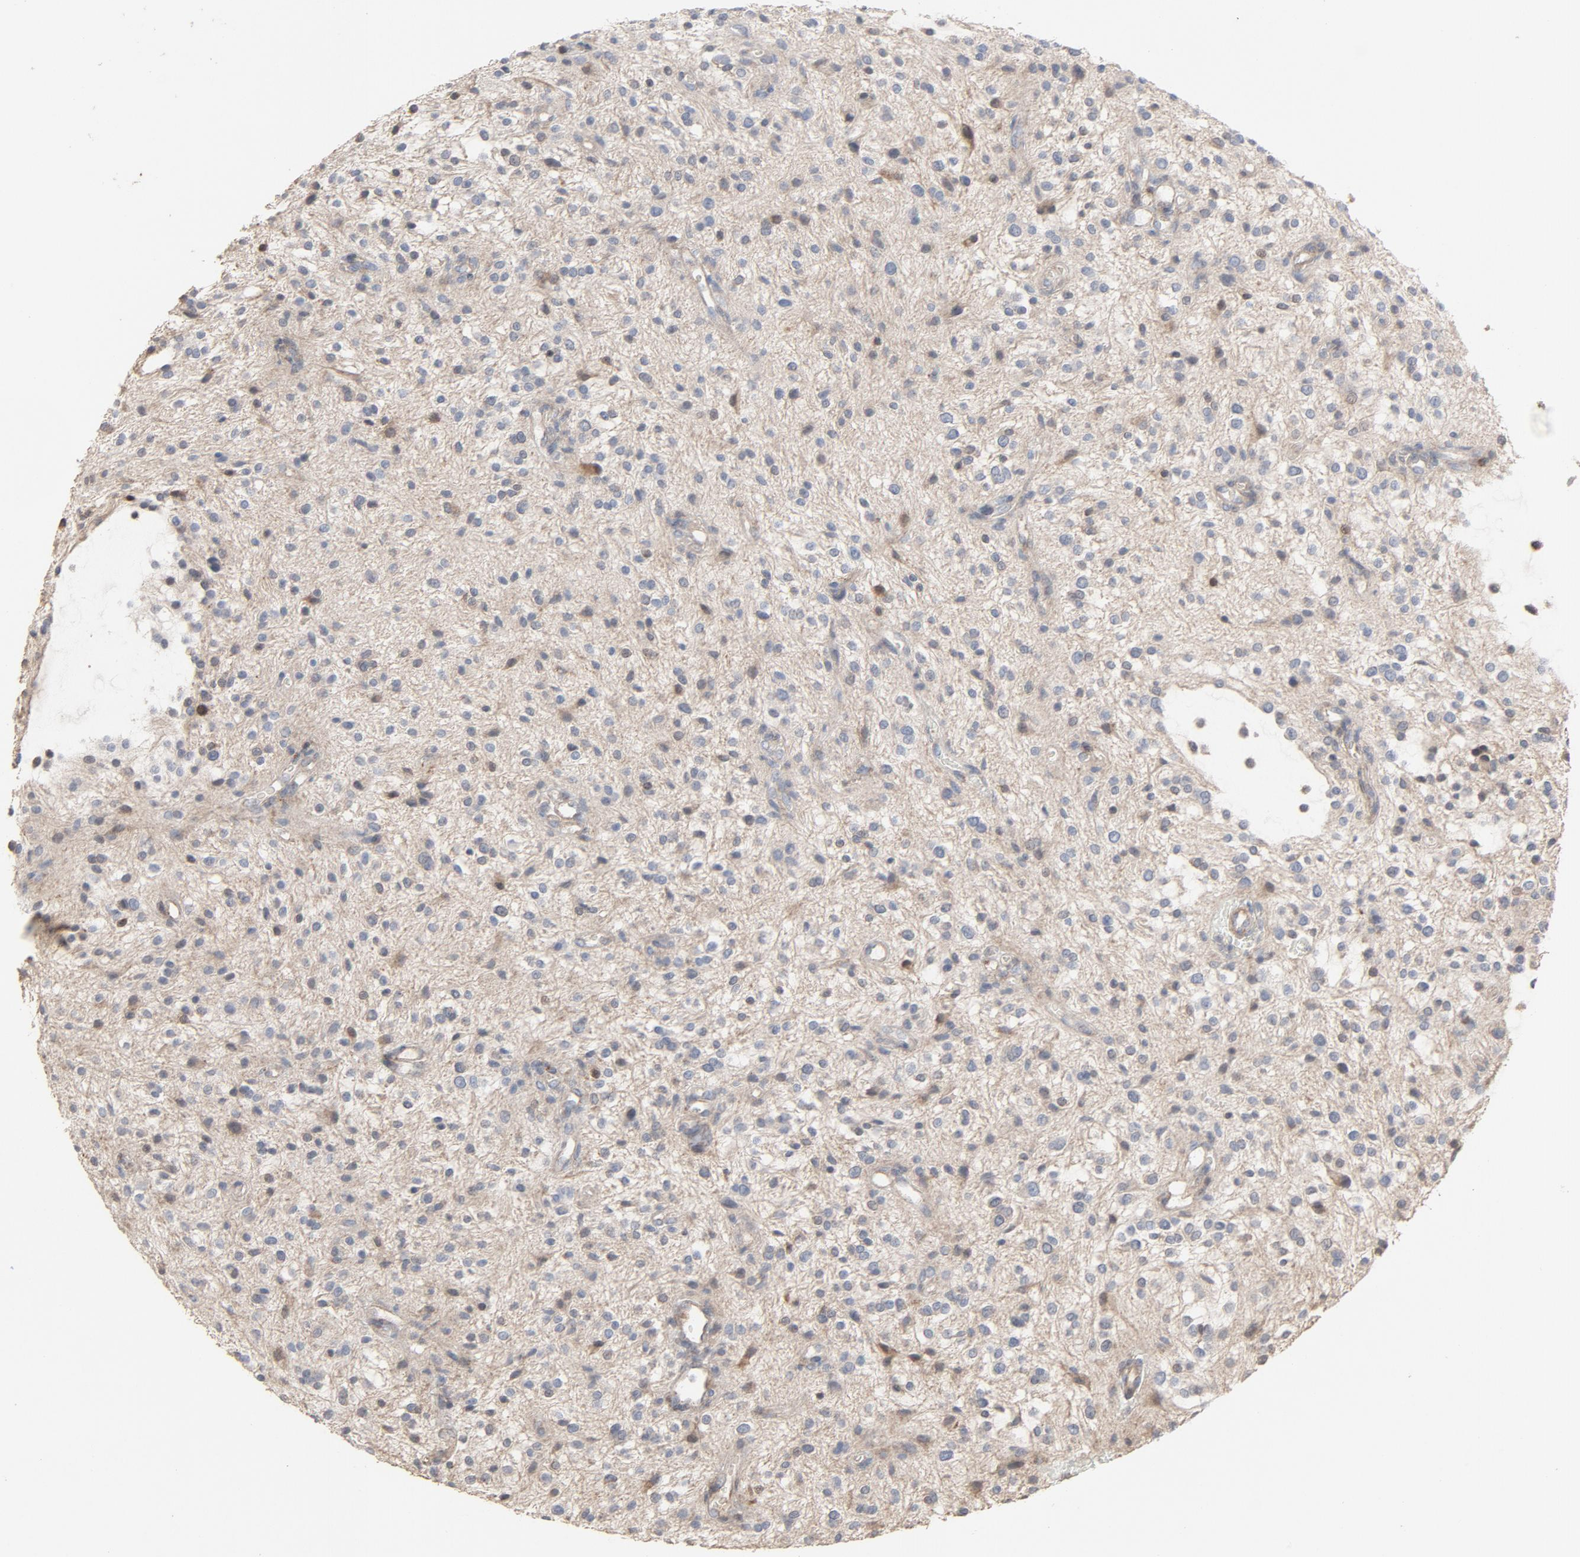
{"staining": {"intensity": "weak", "quantity": "<25%", "location": "cytoplasmic/membranous,nuclear"}, "tissue": "glioma", "cell_type": "Tumor cells", "image_type": "cancer", "snomed": [{"axis": "morphology", "description": "Glioma, malignant, NOS"}, {"axis": "topography", "description": "Cerebellum"}], "caption": "Tumor cells show no significant protein staining in glioma.", "gene": "CDK6", "patient": {"sex": "female", "age": 10}}